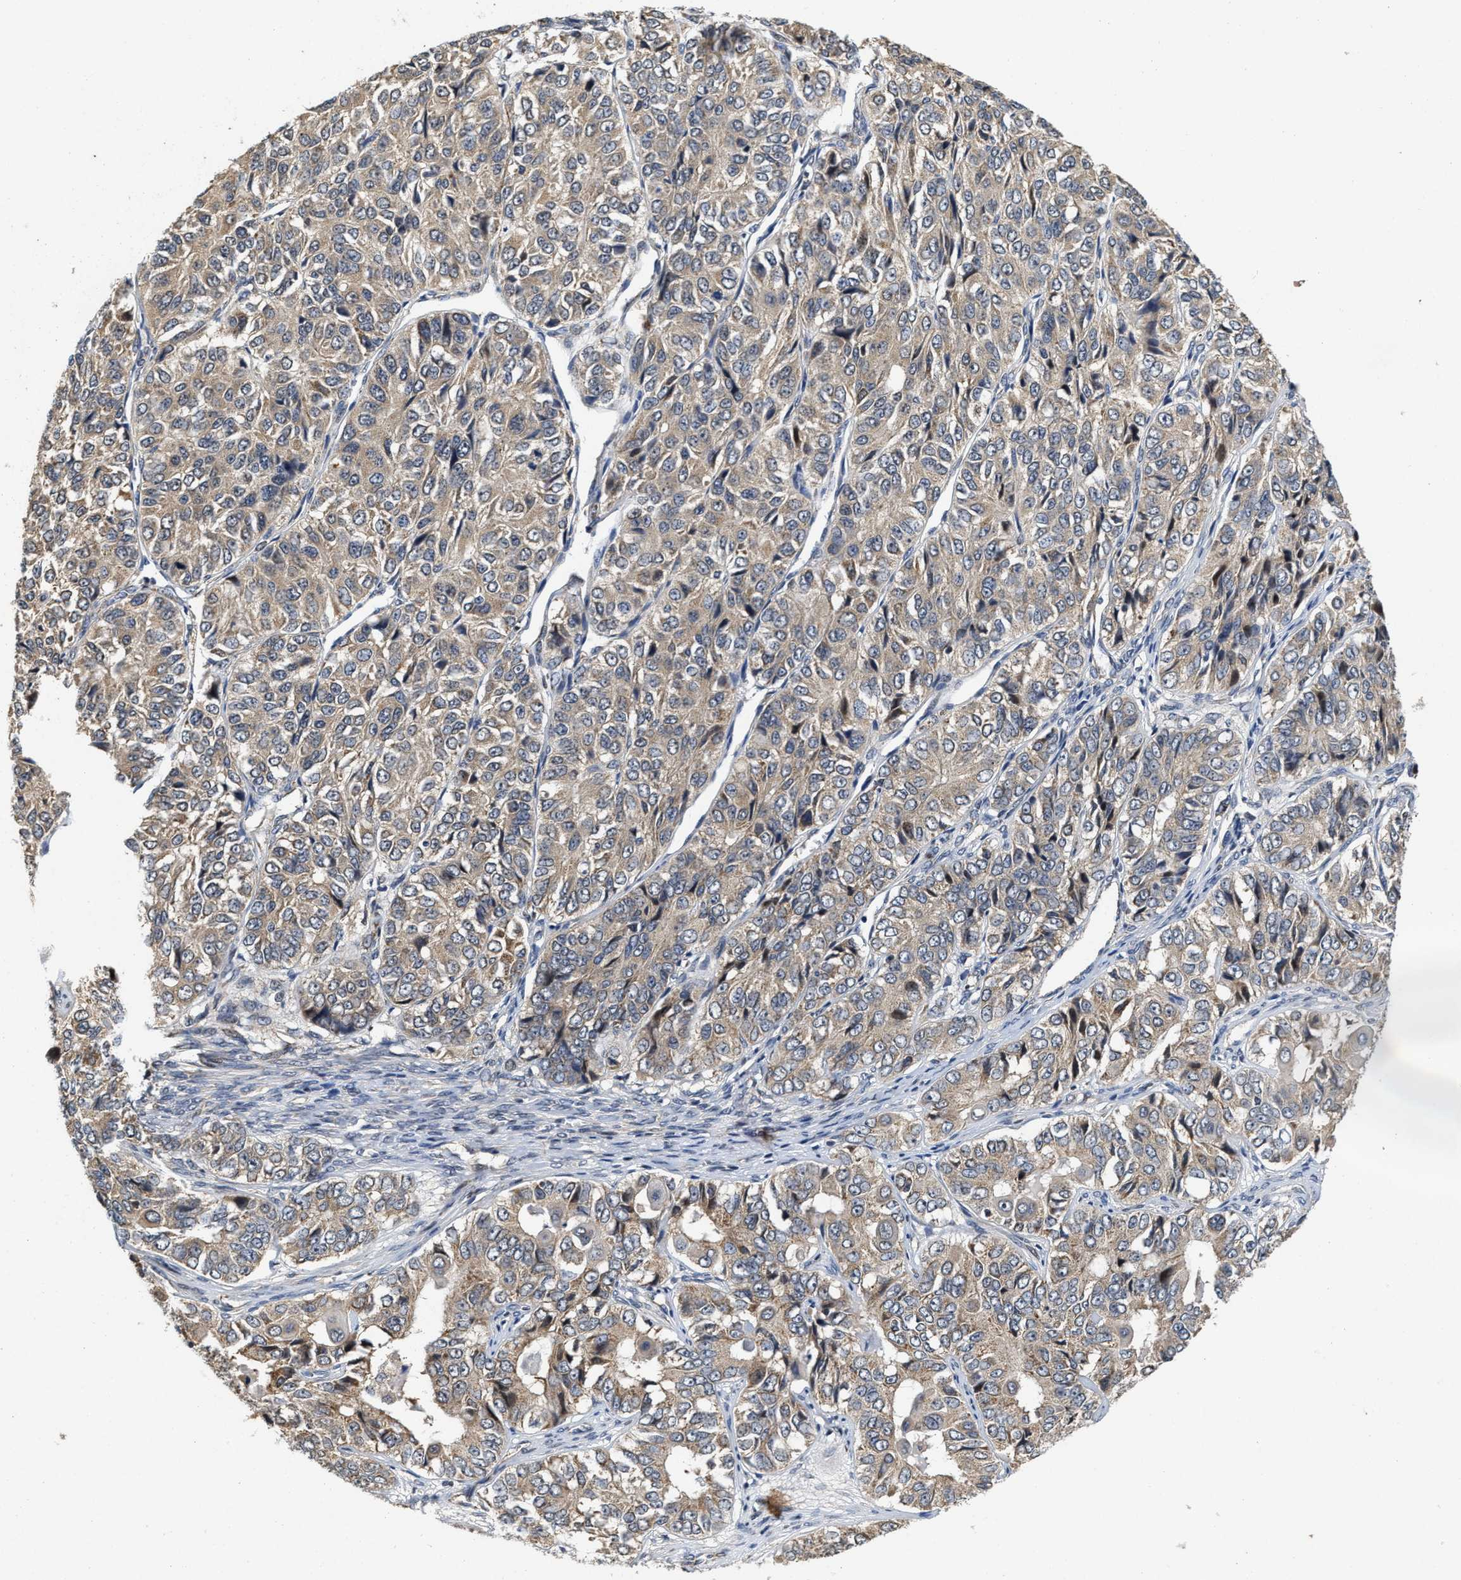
{"staining": {"intensity": "weak", "quantity": "25%-75%", "location": "cytoplasmic/membranous"}, "tissue": "ovarian cancer", "cell_type": "Tumor cells", "image_type": "cancer", "snomed": [{"axis": "morphology", "description": "Carcinoma, endometroid"}, {"axis": "topography", "description": "Ovary"}], "caption": "Weak cytoplasmic/membranous protein positivity is seen in about 25%-75% of tumor cells in ovarian endometroid carcinoma.", "gene": "SCYL2", "patient": {"sex": "female", "age": 51}}